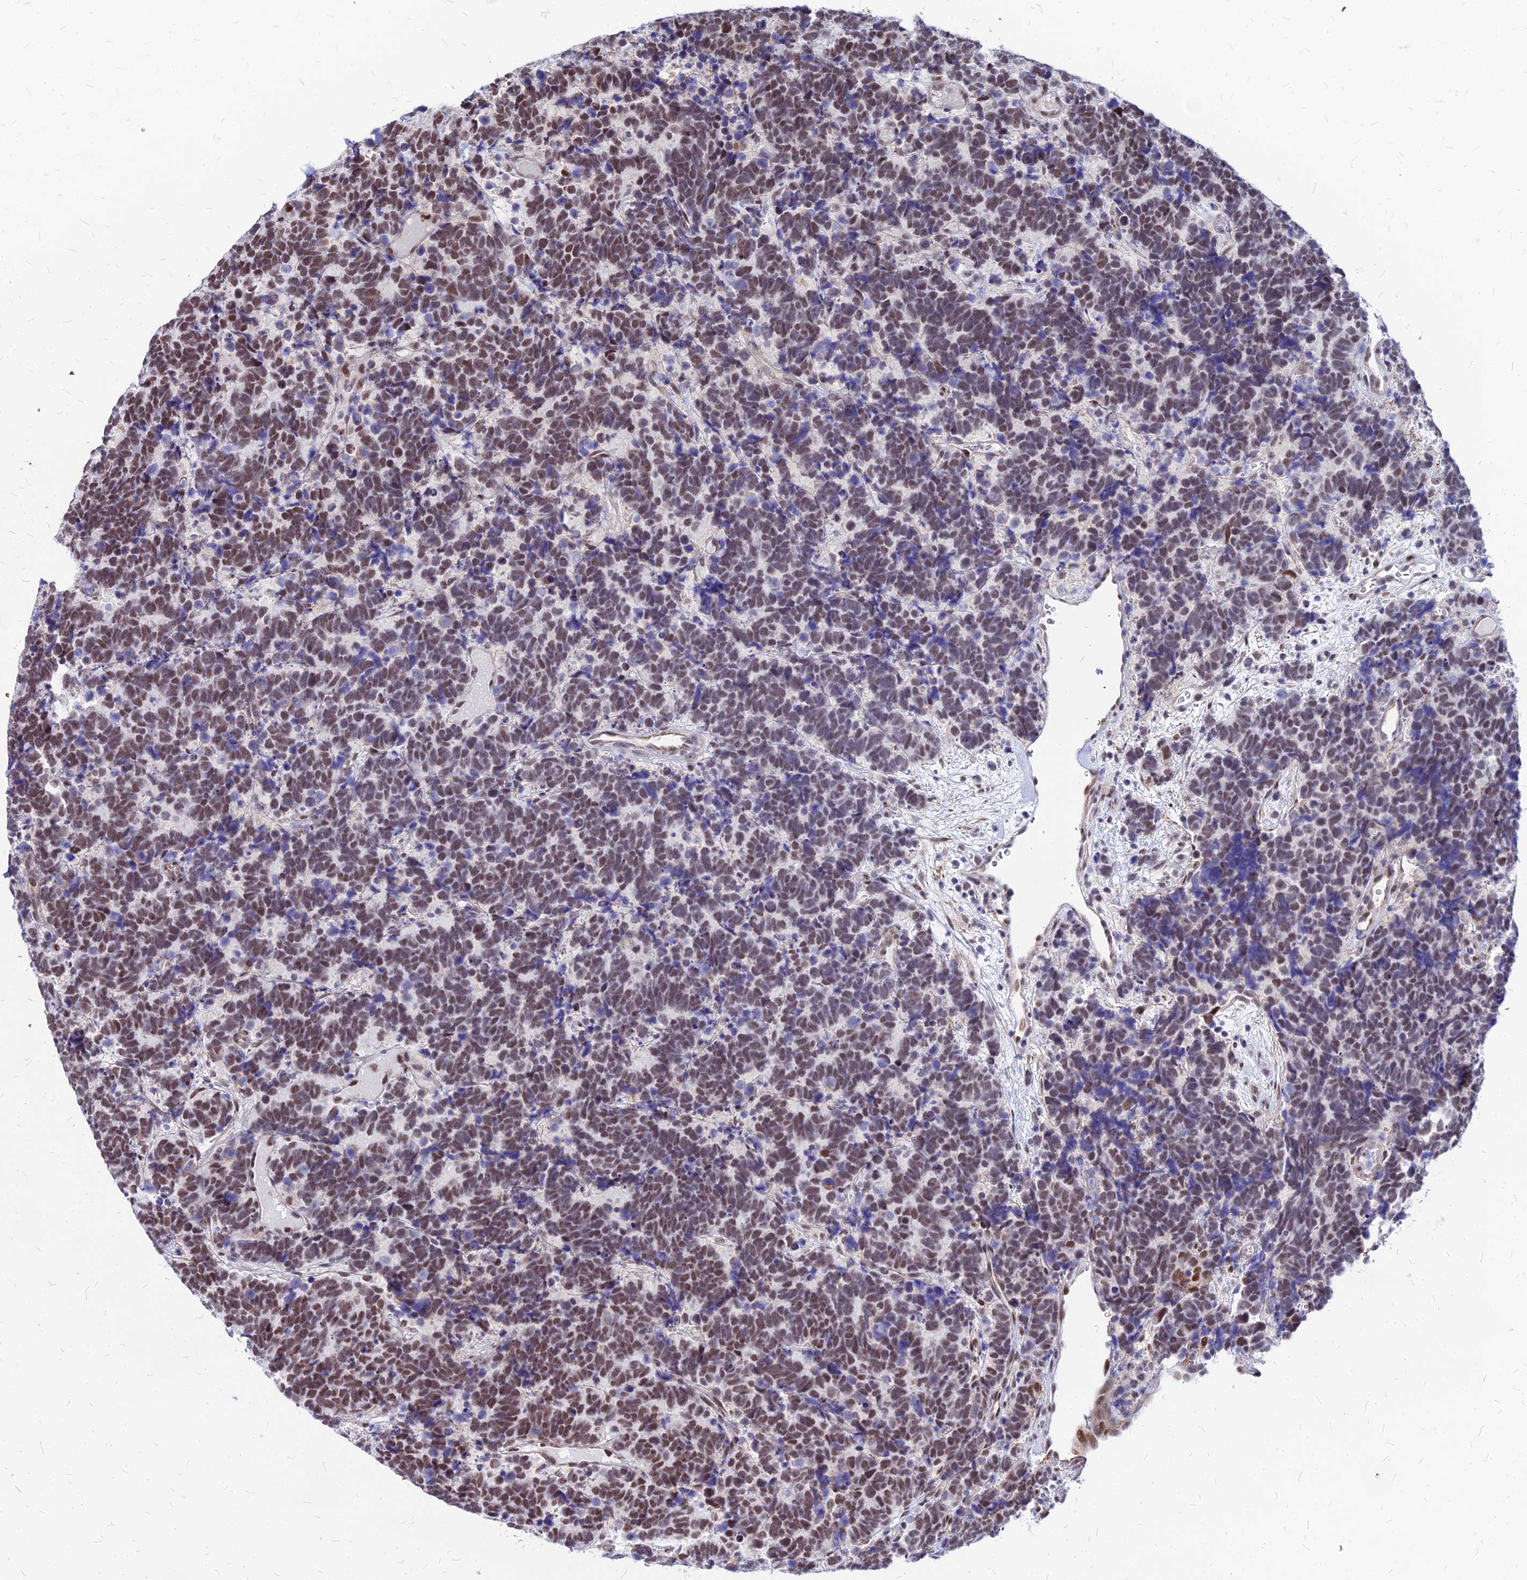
{"staining": {"intensity": "moderate", "quantity": ">75%", "location": "nuclear"}, "tissue": "carcinoid", "cell_type": "Tumor cells", "image_type": "cancer", "snomed": [{"axis": "morphology", "description": "Carcinoma, NOS"}, {"axis": "morphology", "description": "Carcinoid, malignant, NOS"}, {"axis": "topography", "description": "Urinary bladder"}], "caption": "About >75% of tumor cells in human carcinoma reveal moderate nuclear protein staining as visualized by brown immunohistochemical staining.", "gene": "FDX2", "patient": {"sex": "male", "age": 57}}